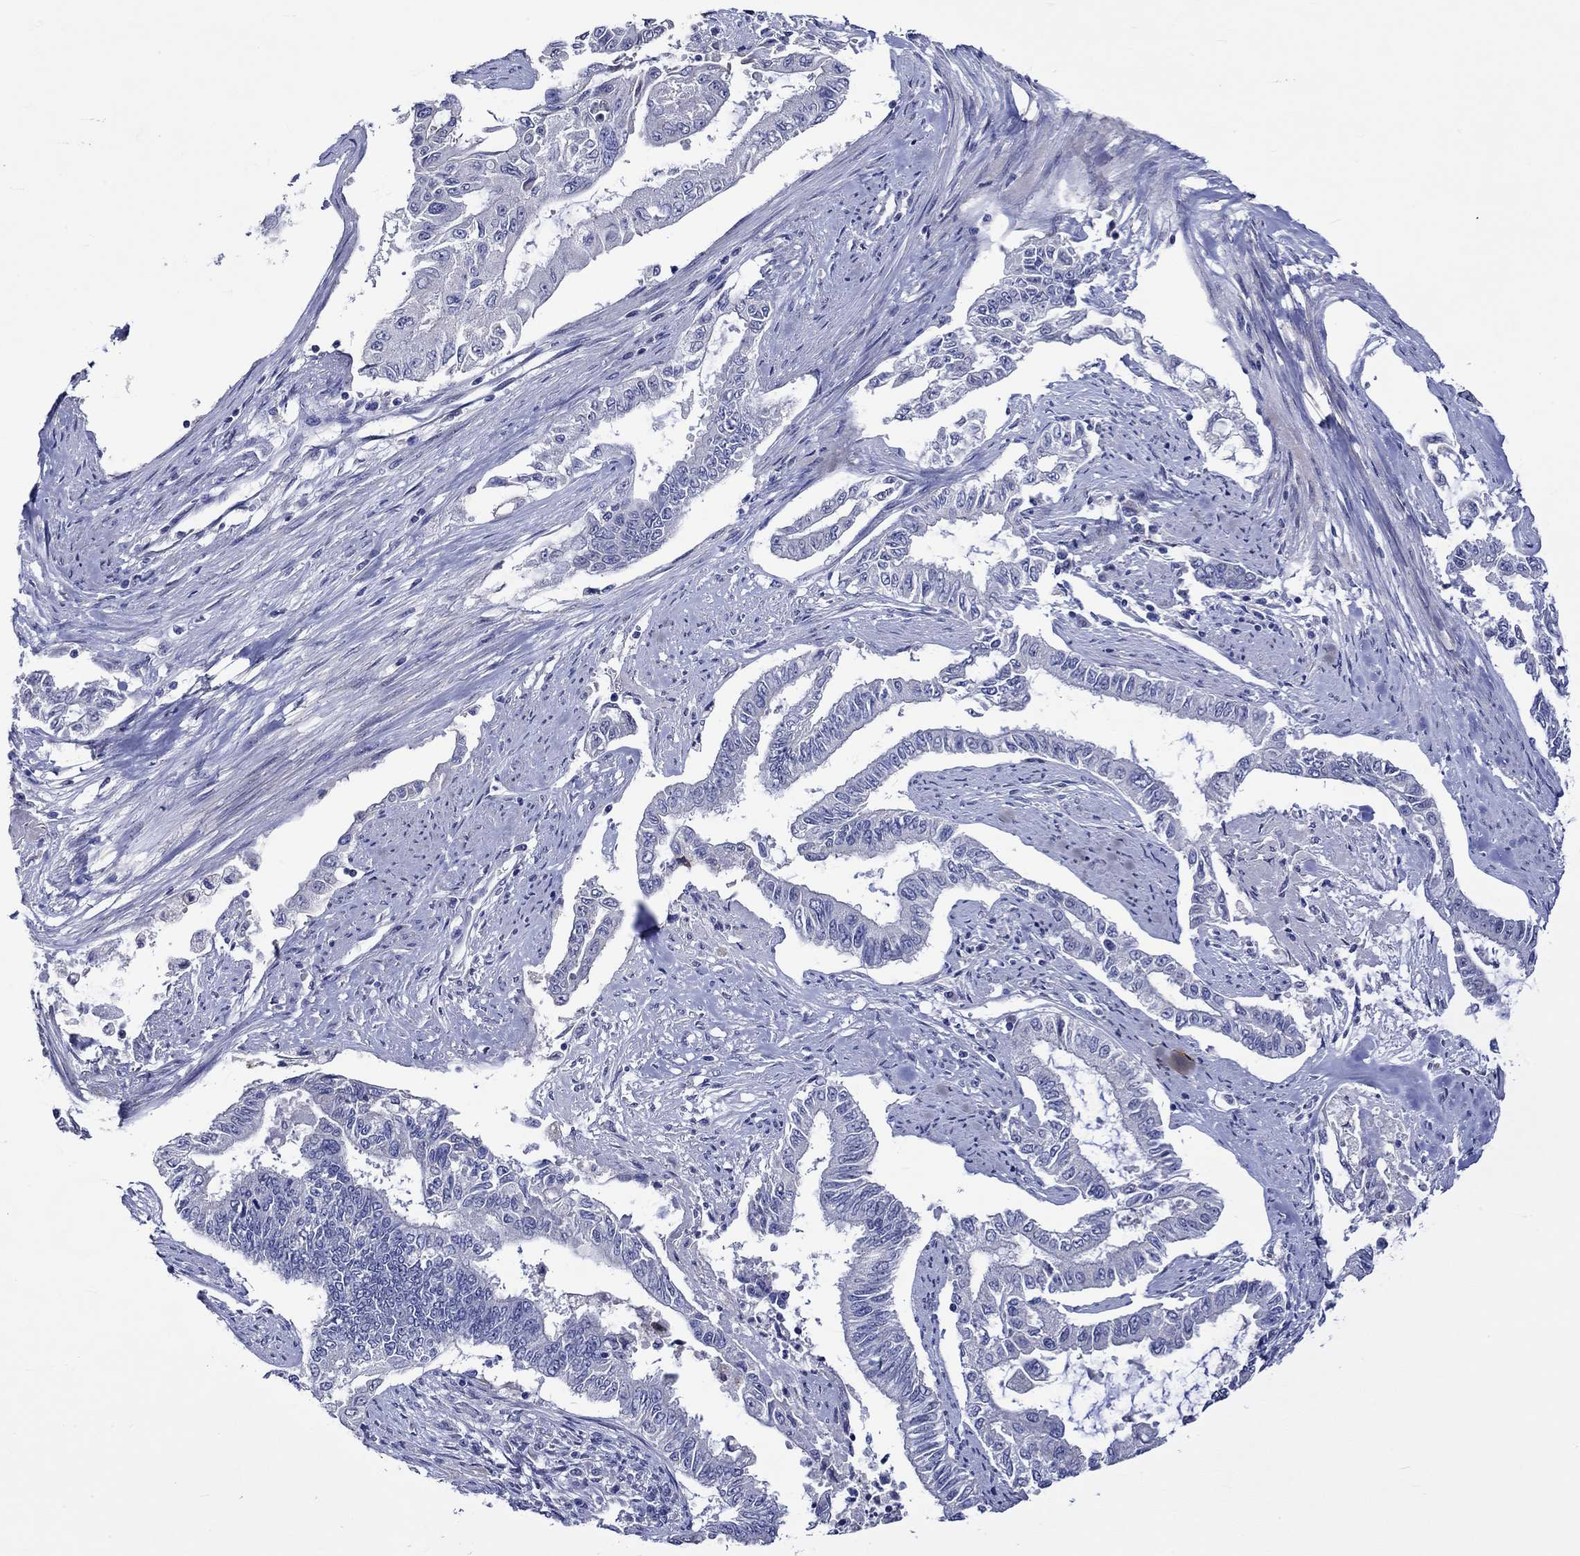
{"staining": {"intensity": "negative", "quantity": "none", "location": "none"}, "tissue": "endometrial cancer", "cell_type": "Tumor cells", "image_type": "cancer", "snomed": [{"axis": "morphology", "description": "Adenocarcinoma, NOS"}, {"axis": "topography", "description": "Uterus"}], "caption": "Immunohistochemistry (IHC) of endometrial cancer (adenocarcinoma) exhibits no positivity in tumor cells.", "gene": "CRYAB", "patient": {"sex": "female", "age": 59}}